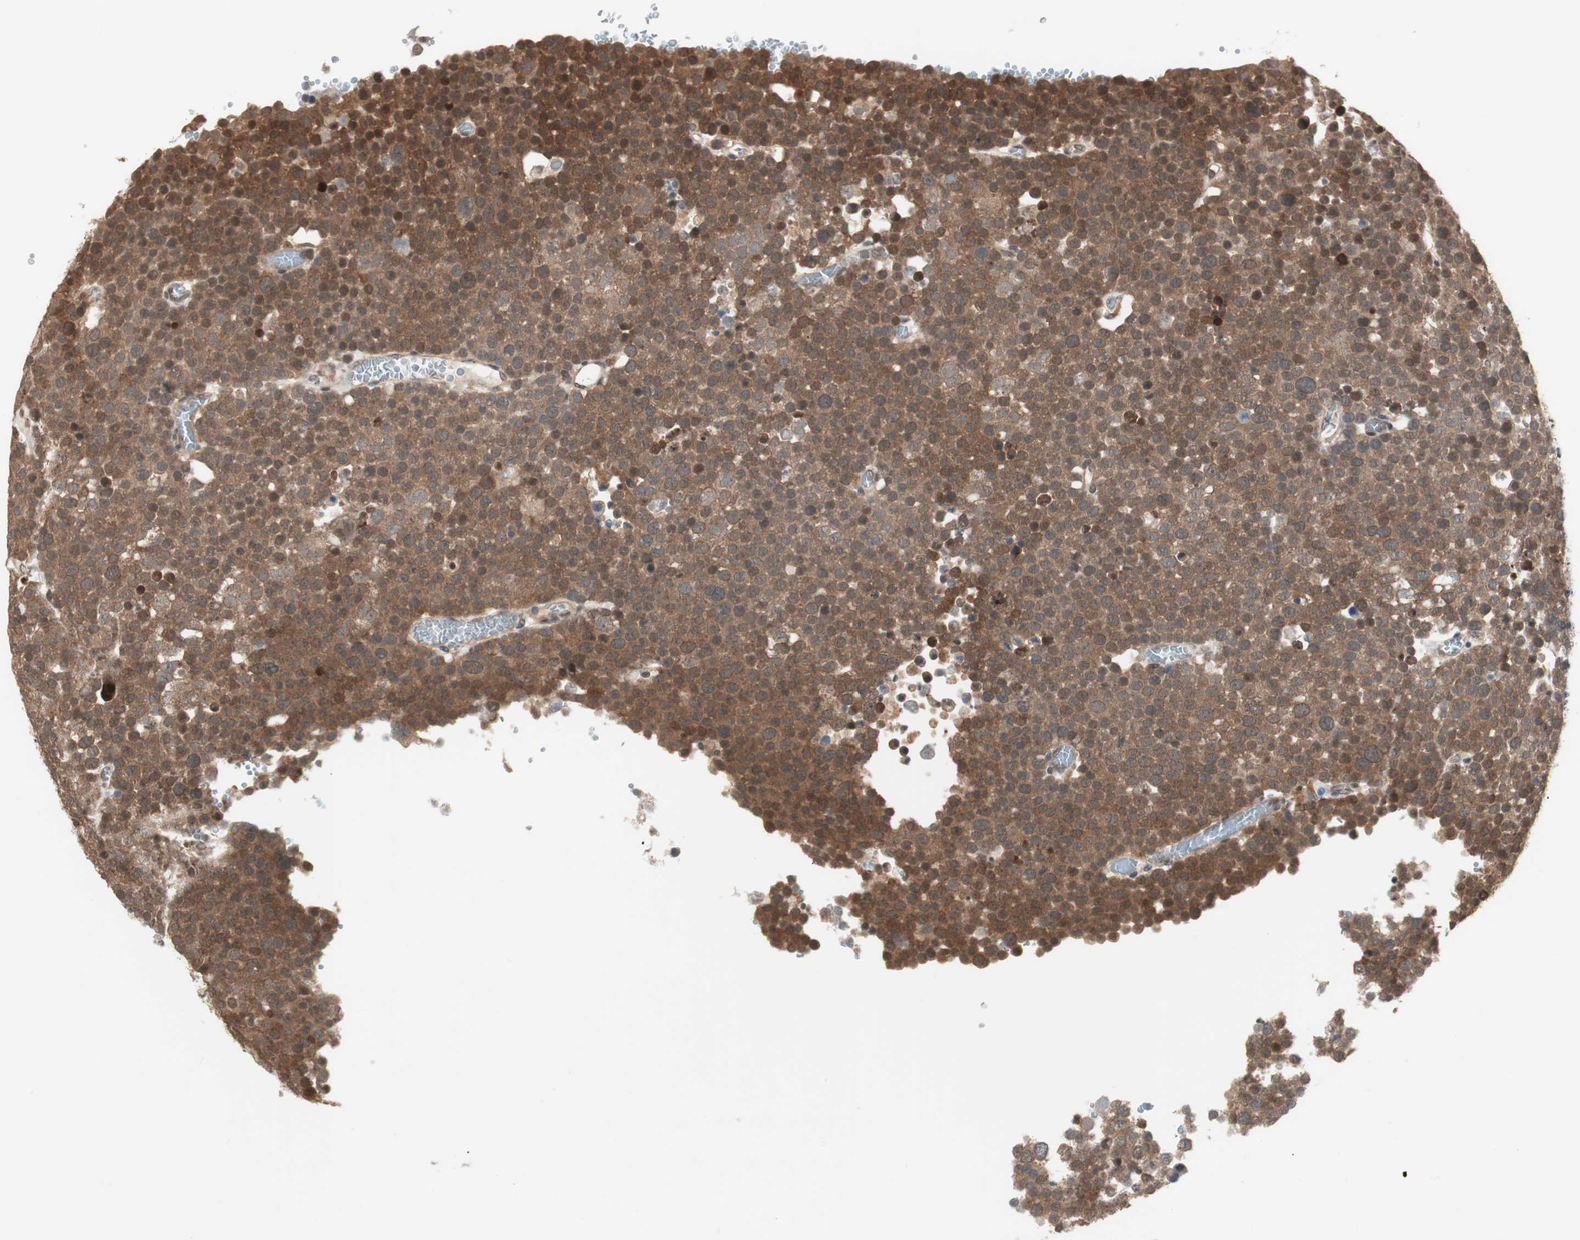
{"staining": {"intensity": "moderate", "quantity": ">75%", "location": "cytoplasmic/membranous"}, "tissue": "testis cancer", "cell_type": "Tumor cells", "image_type": "cancer", "snomed": [{"axis": "morphology", "description": "Seminoma, NOS"}, {"axis": "topography", "description": "Testis"}], "caption": "This histopathology image shows testis seminoma stained with immunohistochemistry (IHC) to label a protein in brown. The cytoplasmic/membranous of tumor cells show moderate positivity for the protein. Nuclei are counter-stained blue.", "gene": "UBE2I", "patient": {"sex": "male", "age": 71}}